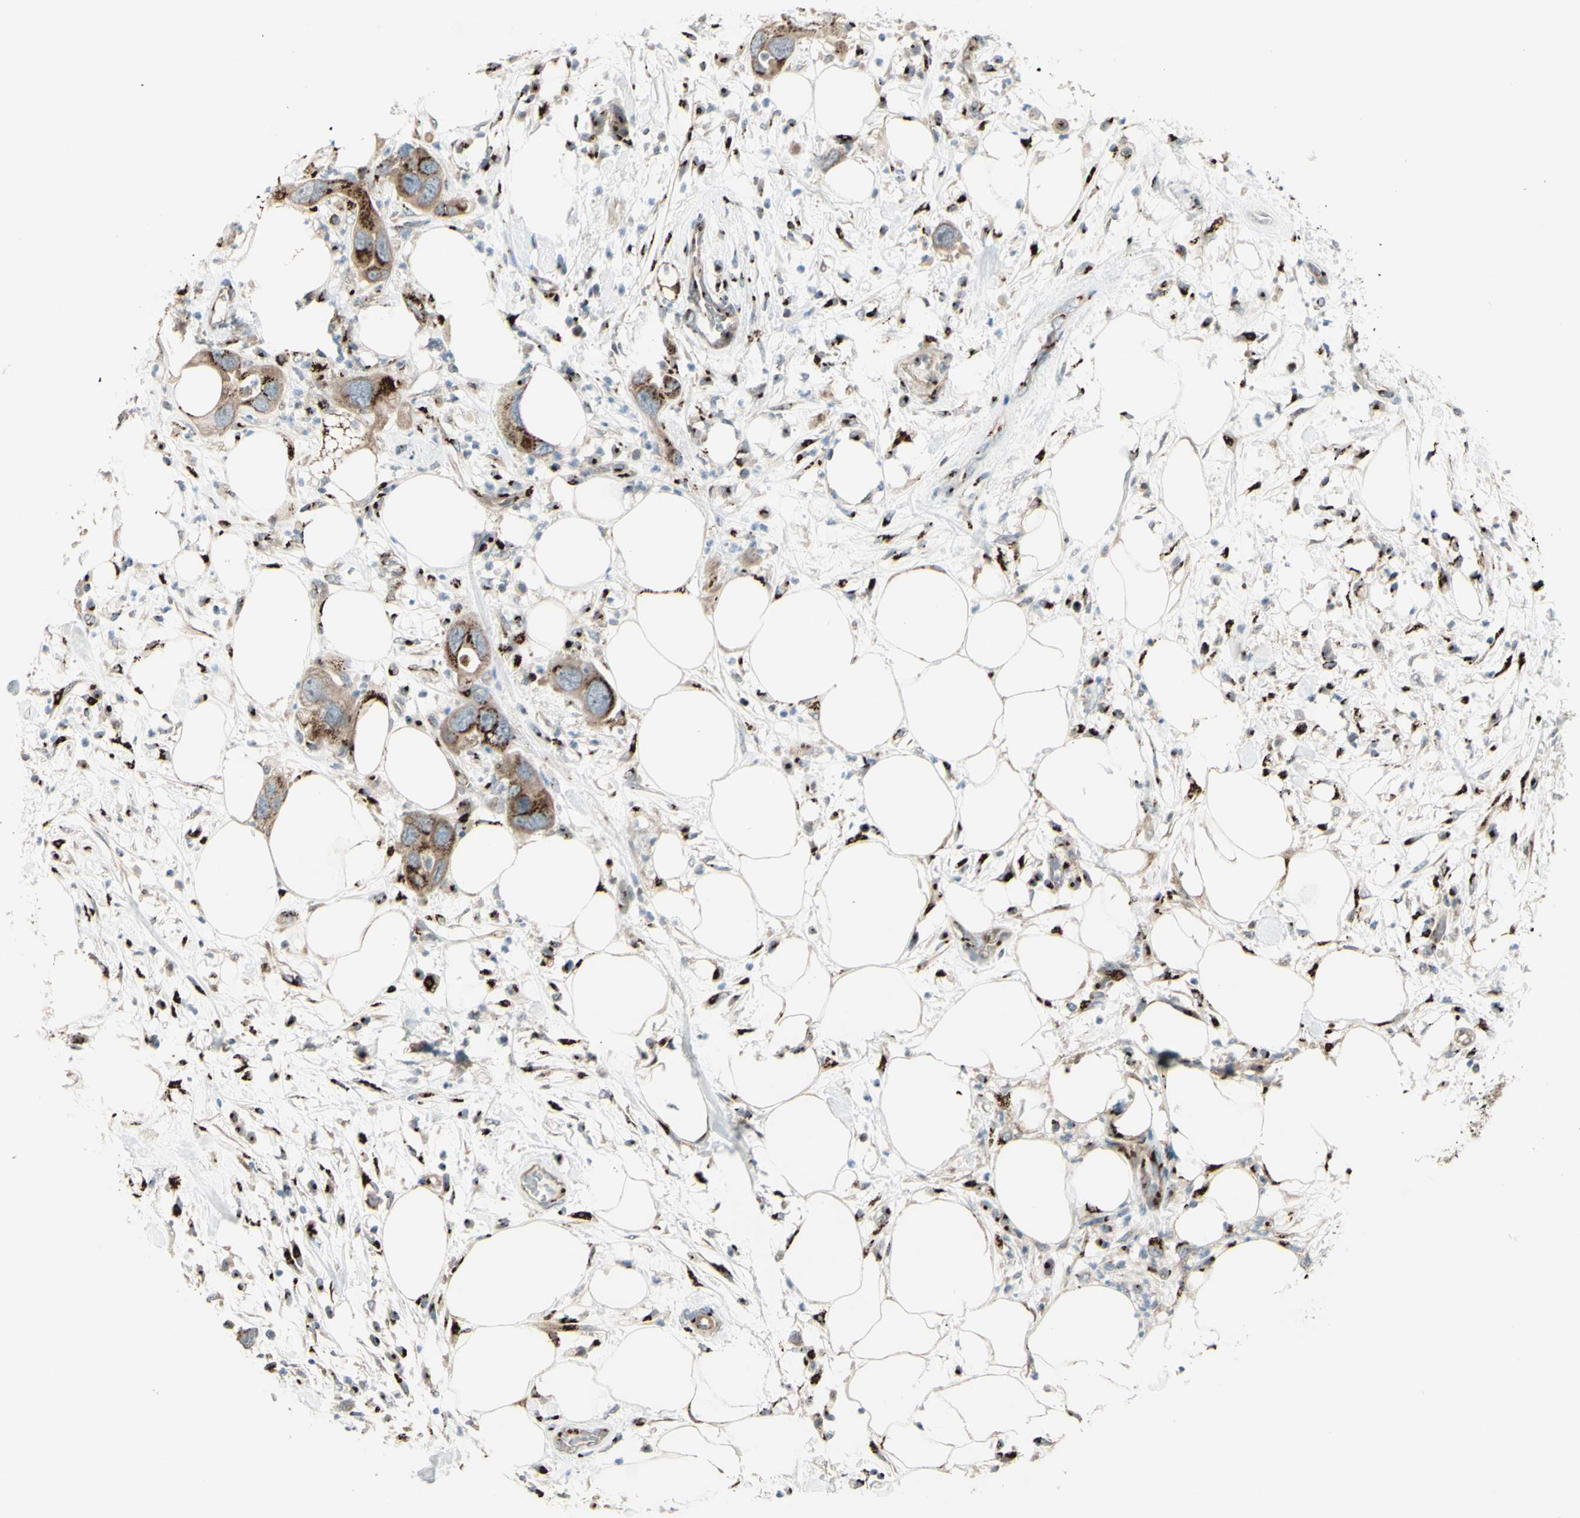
{"staining": {"intensity": "moderate", "quantity": ">75%", "location": "cytoplasmic/membranous"}, "tissue": "pancreatic cancer", "cell_type": "Tumor cells", "image_type": "cancer", "snomed": [{"axis": "morphology", "description": "Adenocarcinoma, NOS"}, {"axis": "topography", "description": "Pancreas"}], "caption": "Pancreatic cancer was stained to show a protein in brown. There is medium levels of moderate cytoplasmic/membranous staining in about >75% of tumor cells. (Stains: DAB in brown, nuclei in blue, Microscopy: brightfield microscopy at high magnification).", "gene": "BPNT2", "patient": {"sex": "female", "age": 71}}